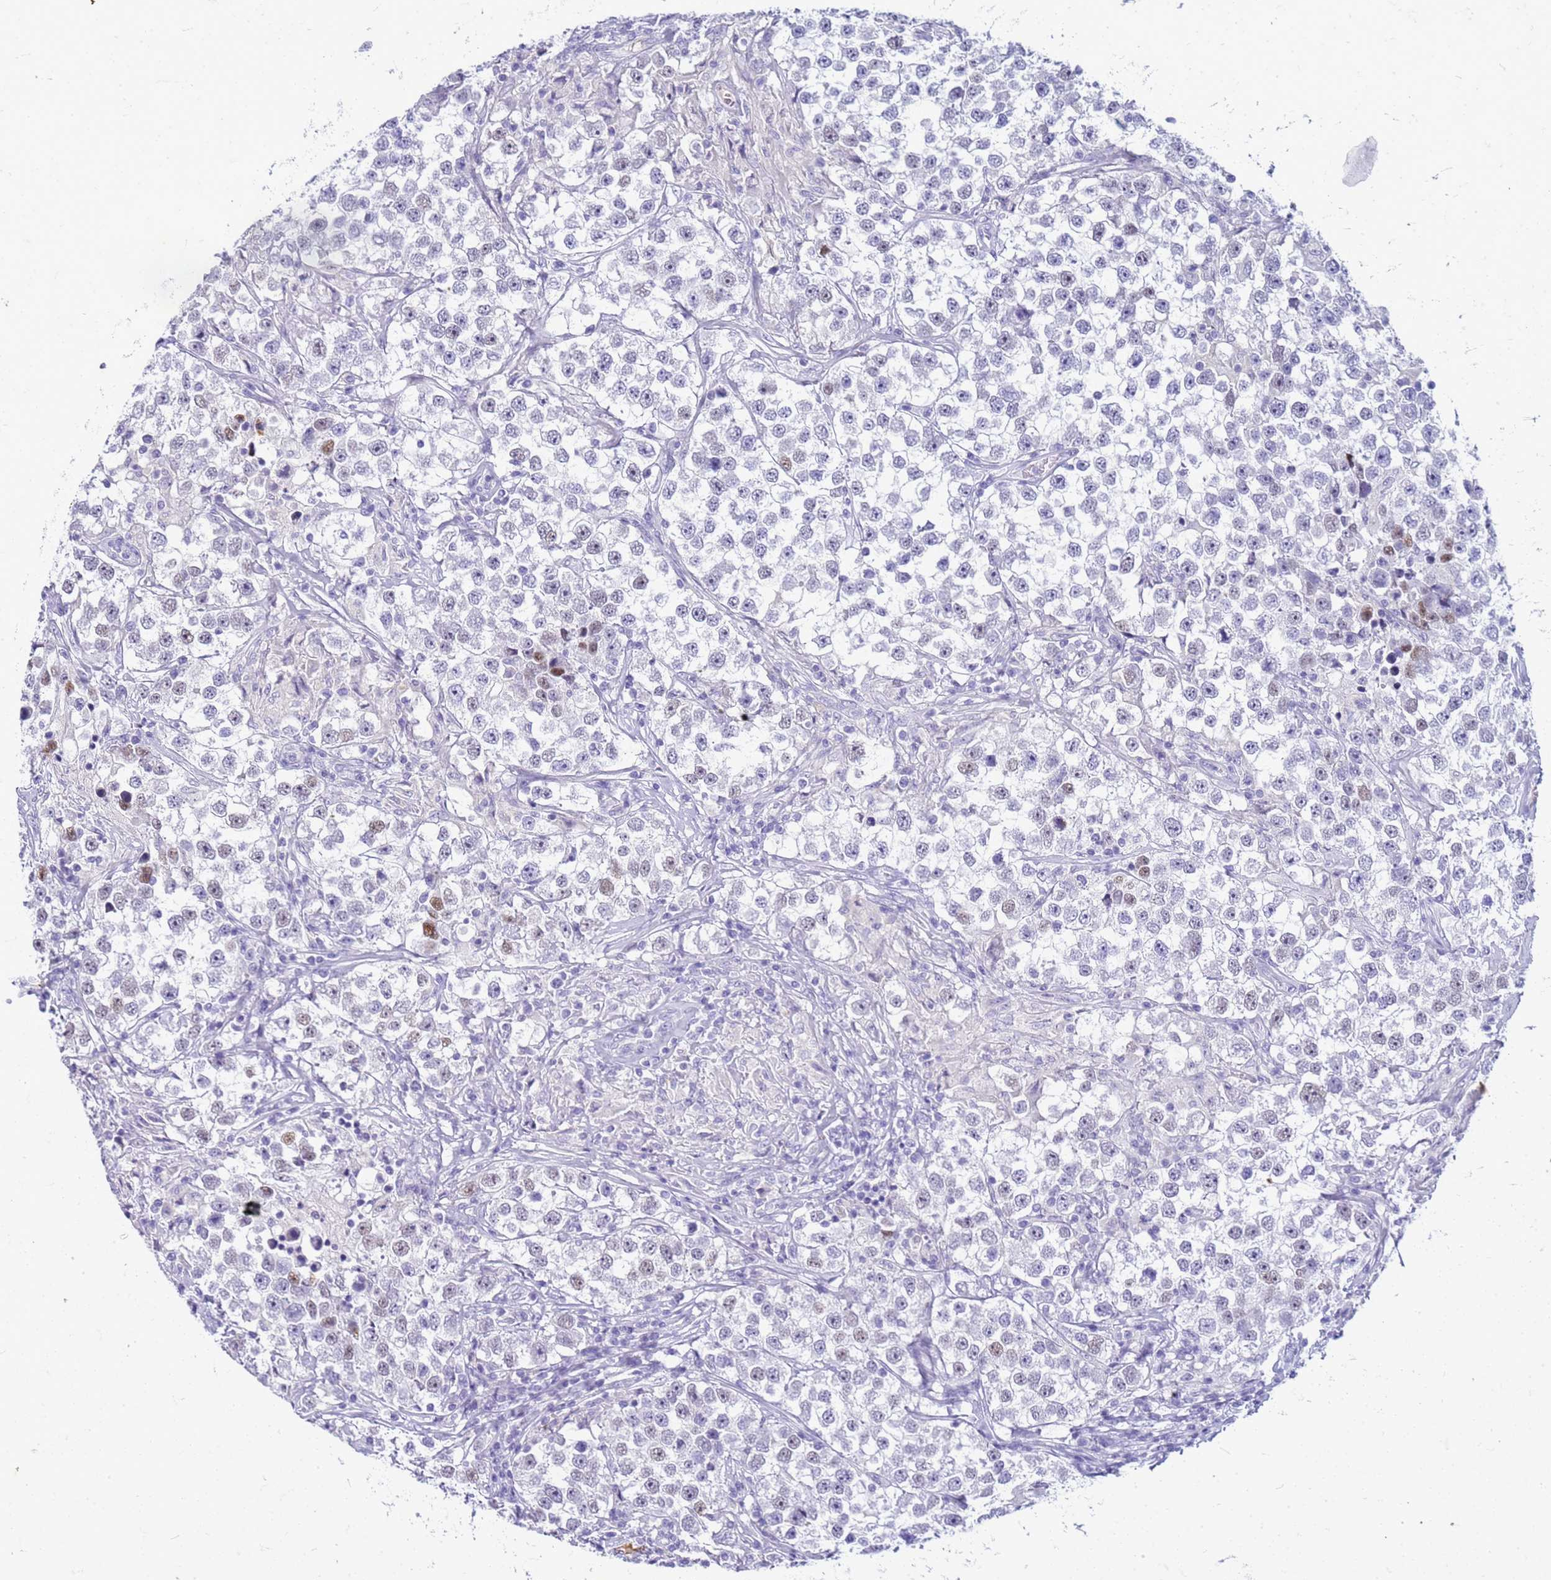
{"staining": {"intensity": "weak", "quantity": "<25%", "location": "nuclear"}, "tissue": "testis cancer", "cell_type": "Tumor cells", "image_type": "cancer", "snomed": [{"axis": "morphology", "description": "Seminoma, NOS"}, {"axis": "topography", "description": "Testis"}], "caption": "There is no significant positivity in tumor cells of seminoma (testis).", "gene": "CFAP100", "patient": {"sex": "male", "age": 46}}